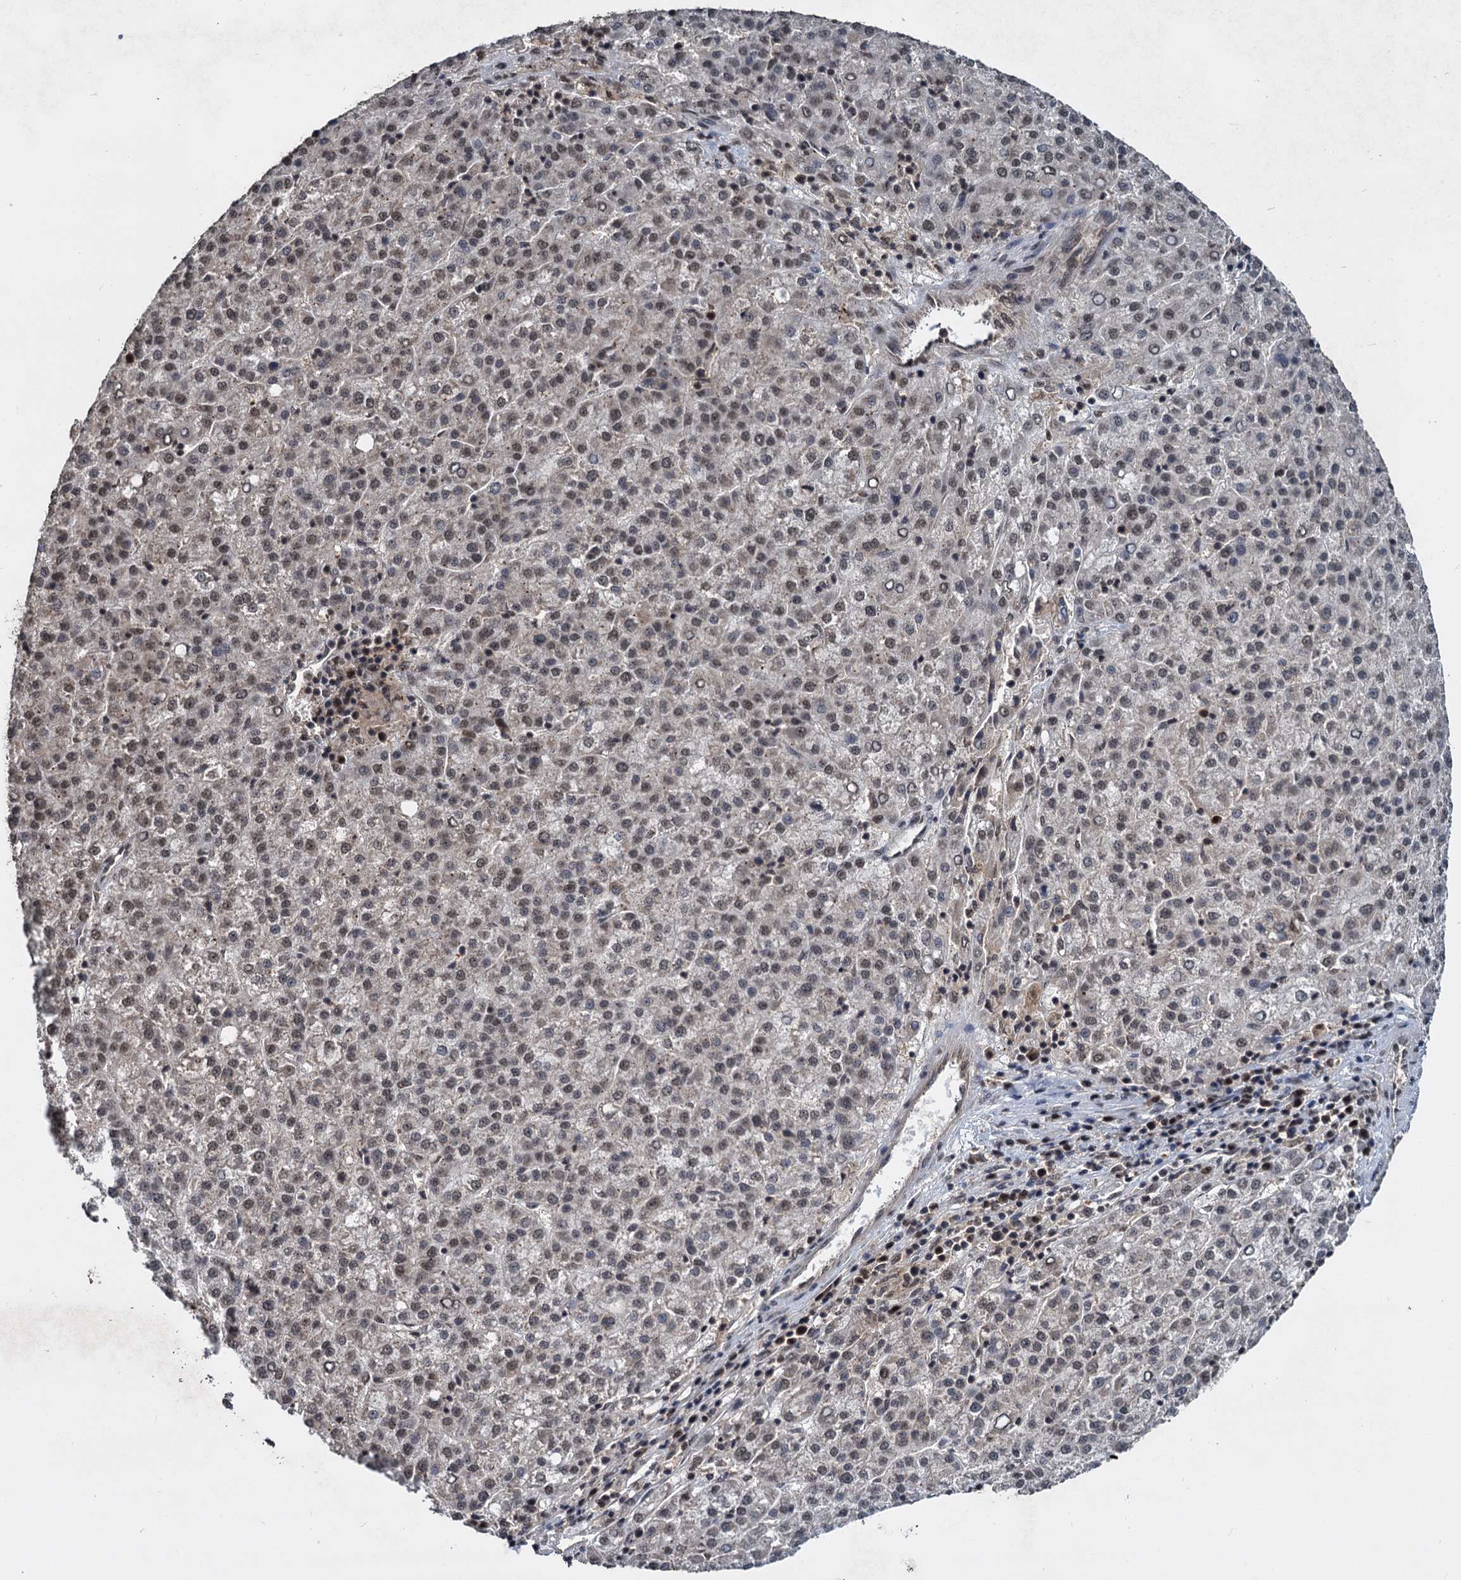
{"staining": {"intensity": "weak", "quantity": "25%-75%", "location": "nuclear"}, "tissue": "liver cancer", "cell_type": "Tumor cells", "image_type": "cancer", "snomed": [{"axis": "morphology", "description": "Carcinoma, Hepatocellular, NOS"}, {"axis": "topography", "description": "Liver"}], "caption": "This photomicrograph reveals hepatocellular carcinoma (liver) stained with immunohistochemistry to label a protein in brown. The nuclear of tumor cells show weak positivity for the protein. Nuclei are counter-stained blue.", "gene": "FAM216B", "patient": {"sex": "female", "age": 58}}